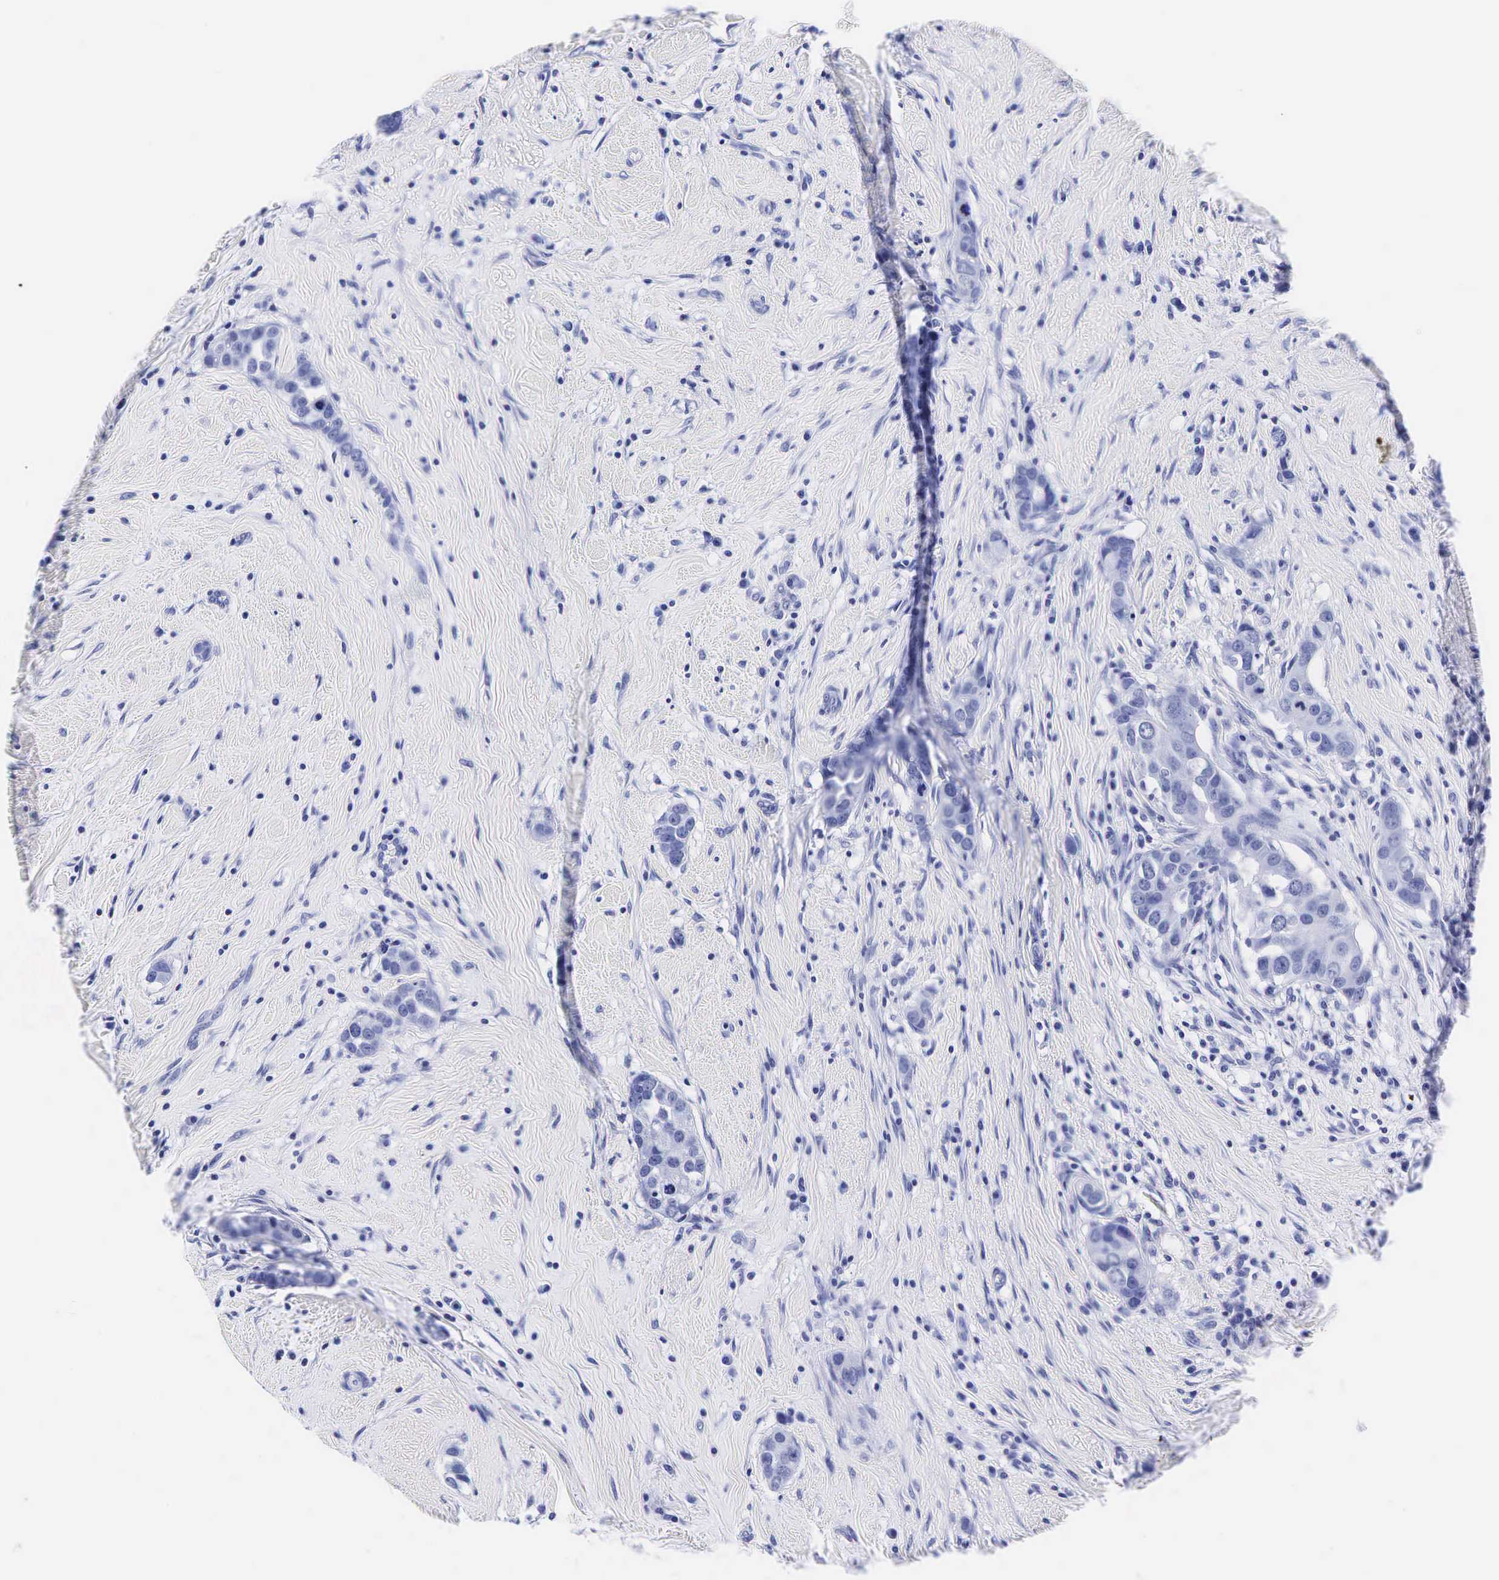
{"staining": {"intensity": "negative", "quantity": "none", "location": "none"}, "tissue": "breast cancer", "cell_type": "Tumor cells", "image_type": "cancer", "snomed": [{"axis": "morphology", "description": "Duct carcinoma"}, {"axis": "topography", "description": "Breast"}], "caption": "Photomicrograph shows no protein staining in tumor cells of infiltrating ductal carcinoma (breast) tissue. The staining was performed using DAB to visualize the protein expression in brown, while the nuclei were stained in blue with hematoxylin (Magnification: 20x).", "gene": "KLK3", "patient": {"sex": "female", "age": 55}}